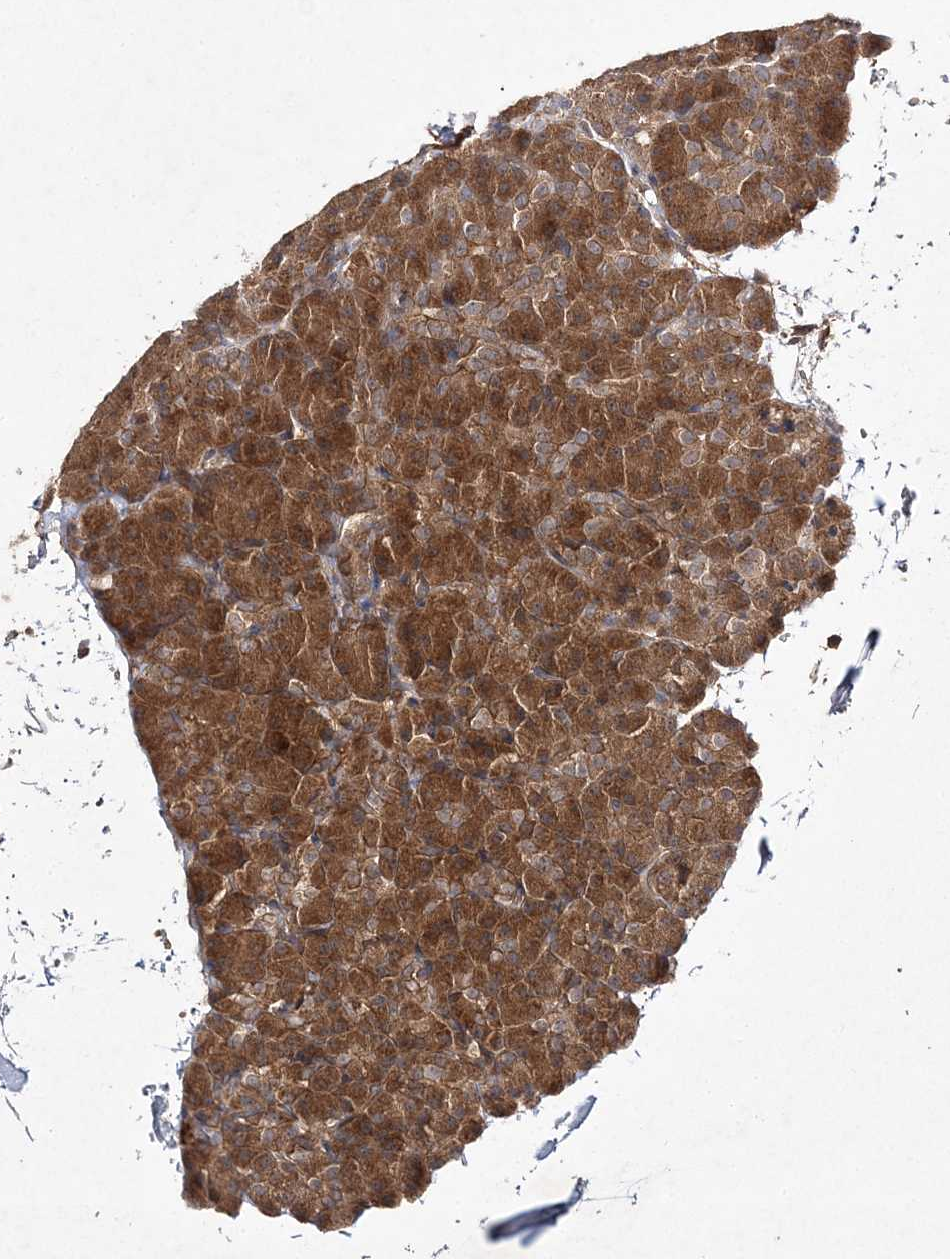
{"staining": {"intensity": "strong", "quantity": ">75%", "location": "cytoplasmic/membranous"}, "tissue": "pancreas", "cell_type": "Exocrine glandular cells", "image_type": "normal", "snomed": [{"axis": "morphology", "description": "Normal tissue, NOS"}, {"axis": "topography", "description": "Pancreas"}], "caption": "Exocrine glandular cells demonstrate high levels of strong cytoplasmic/membranous expression in about >75% of cells in benign human pancreas.", "gene": "TMEM9B", "patient": {"sex": "female", "age": 43}}